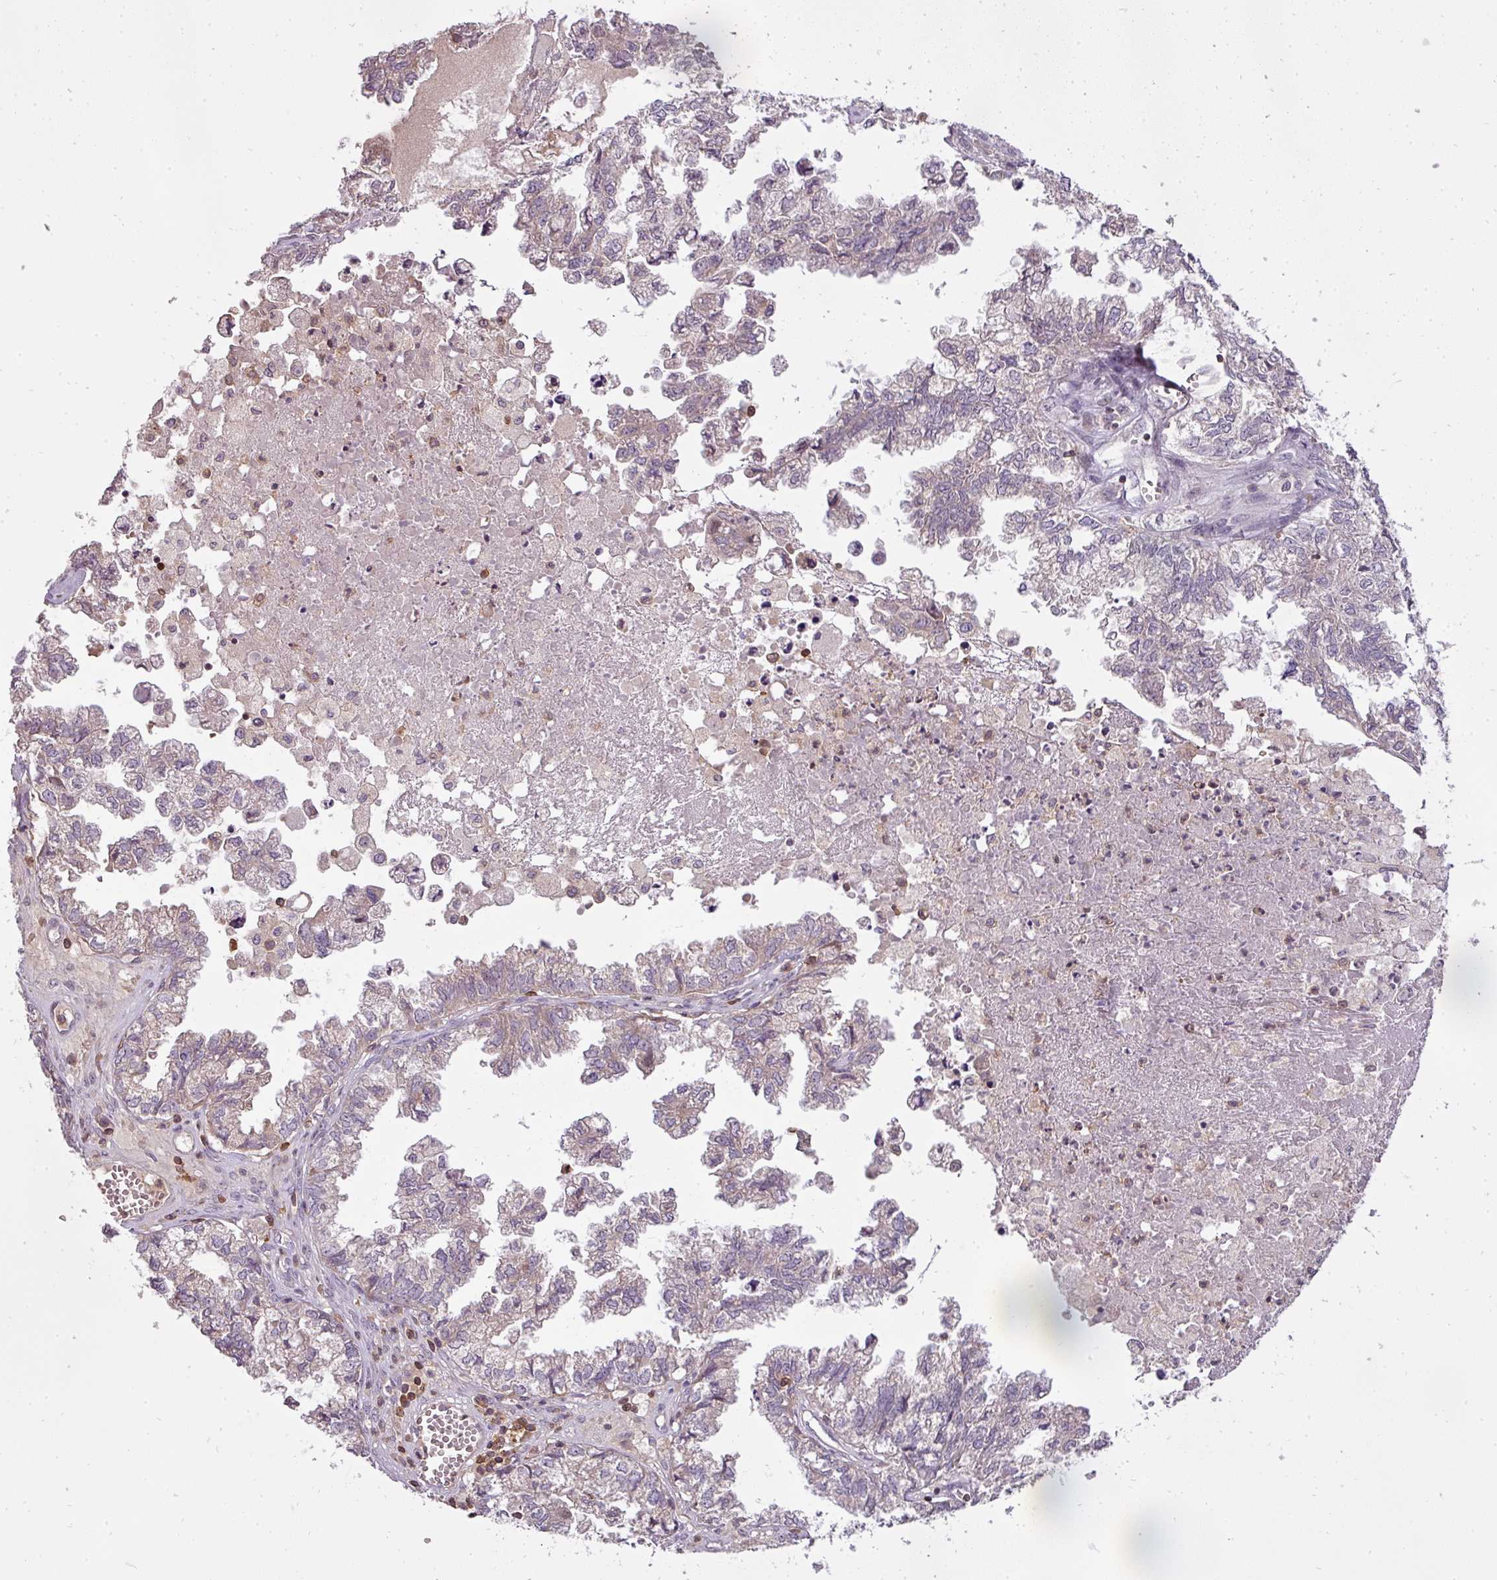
{"staining": {"intensity": "weak", "quantity": "25%-75%", "location": "cytoplasmic/membranous"}, "tissue": "ovarian cancer", "cell_type": "Tumor cells", "image_type": "cancer", "snomed": [{"axis": "morphology", "description": "Cystadenocarcinoma, mucinous, NOS"}, {"axis": "topography", "description": "Ovary"}], "caption": "The photomicrograph demonstrates immunohistochemical staining of mucinous cystadenocarcinoma (ovarian). There is weak cytoplasmic/membranous positivity is identified in approximately 25%-75% of tumor cells.", "gene": "STK4", "patient": {"sex": "female", "age": 72}}